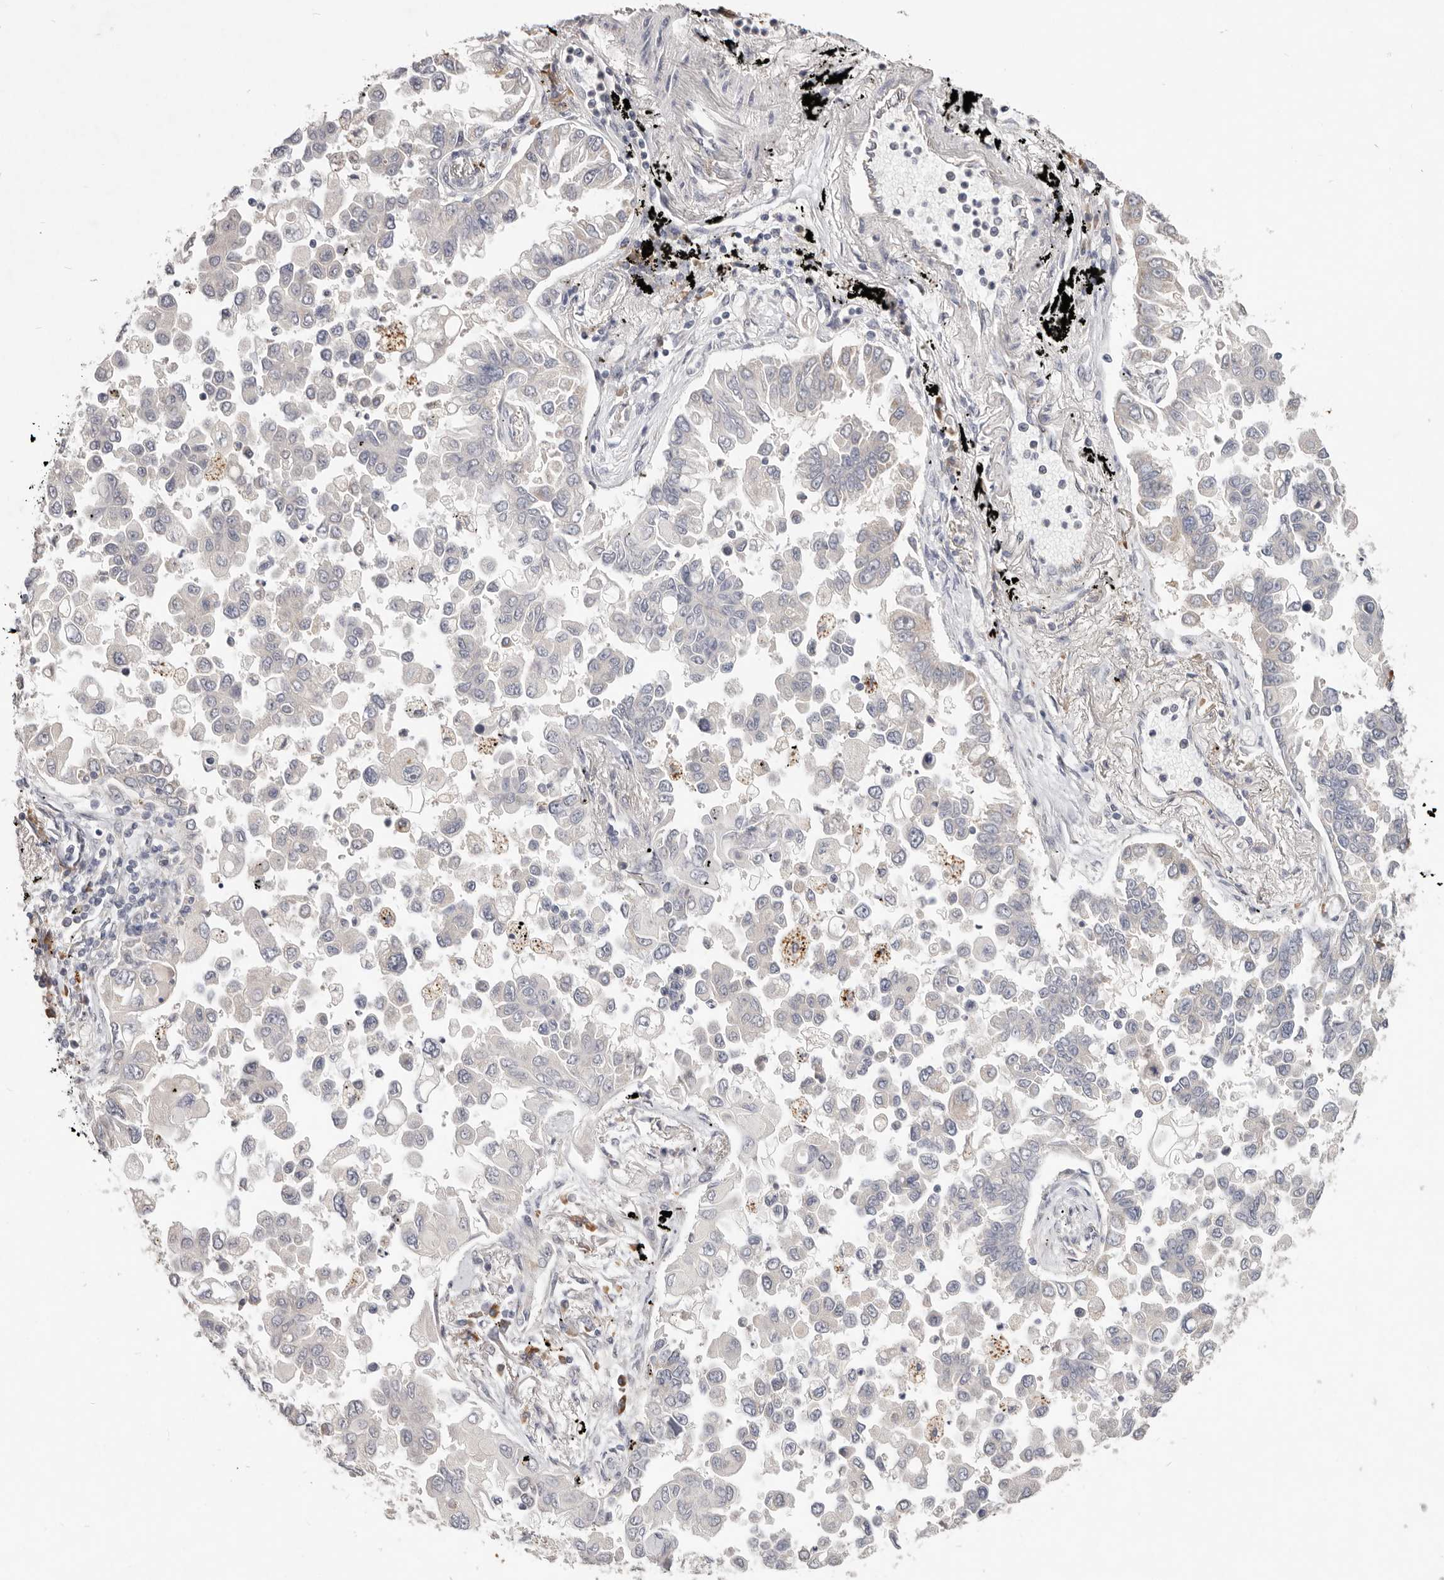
{"staining": {"intensity": "negative", "quantity": "none", "location": "none"}, "tissue": "lung cancer", "cell_type": "Tumor cells", "image_type": "cancer", "snomed": [{"axis": "morphology", "description": "Adenocarcinoma, NOS"}, {"axis": "topography", "description": "Lung"}], "caption": "This is an IHC photomicrograph of human lung cancer (adenocarcinoma). There is no positivity in tumor cells.", "gene": "WDR77", "patient": {"sex": "female", "age": 67}}